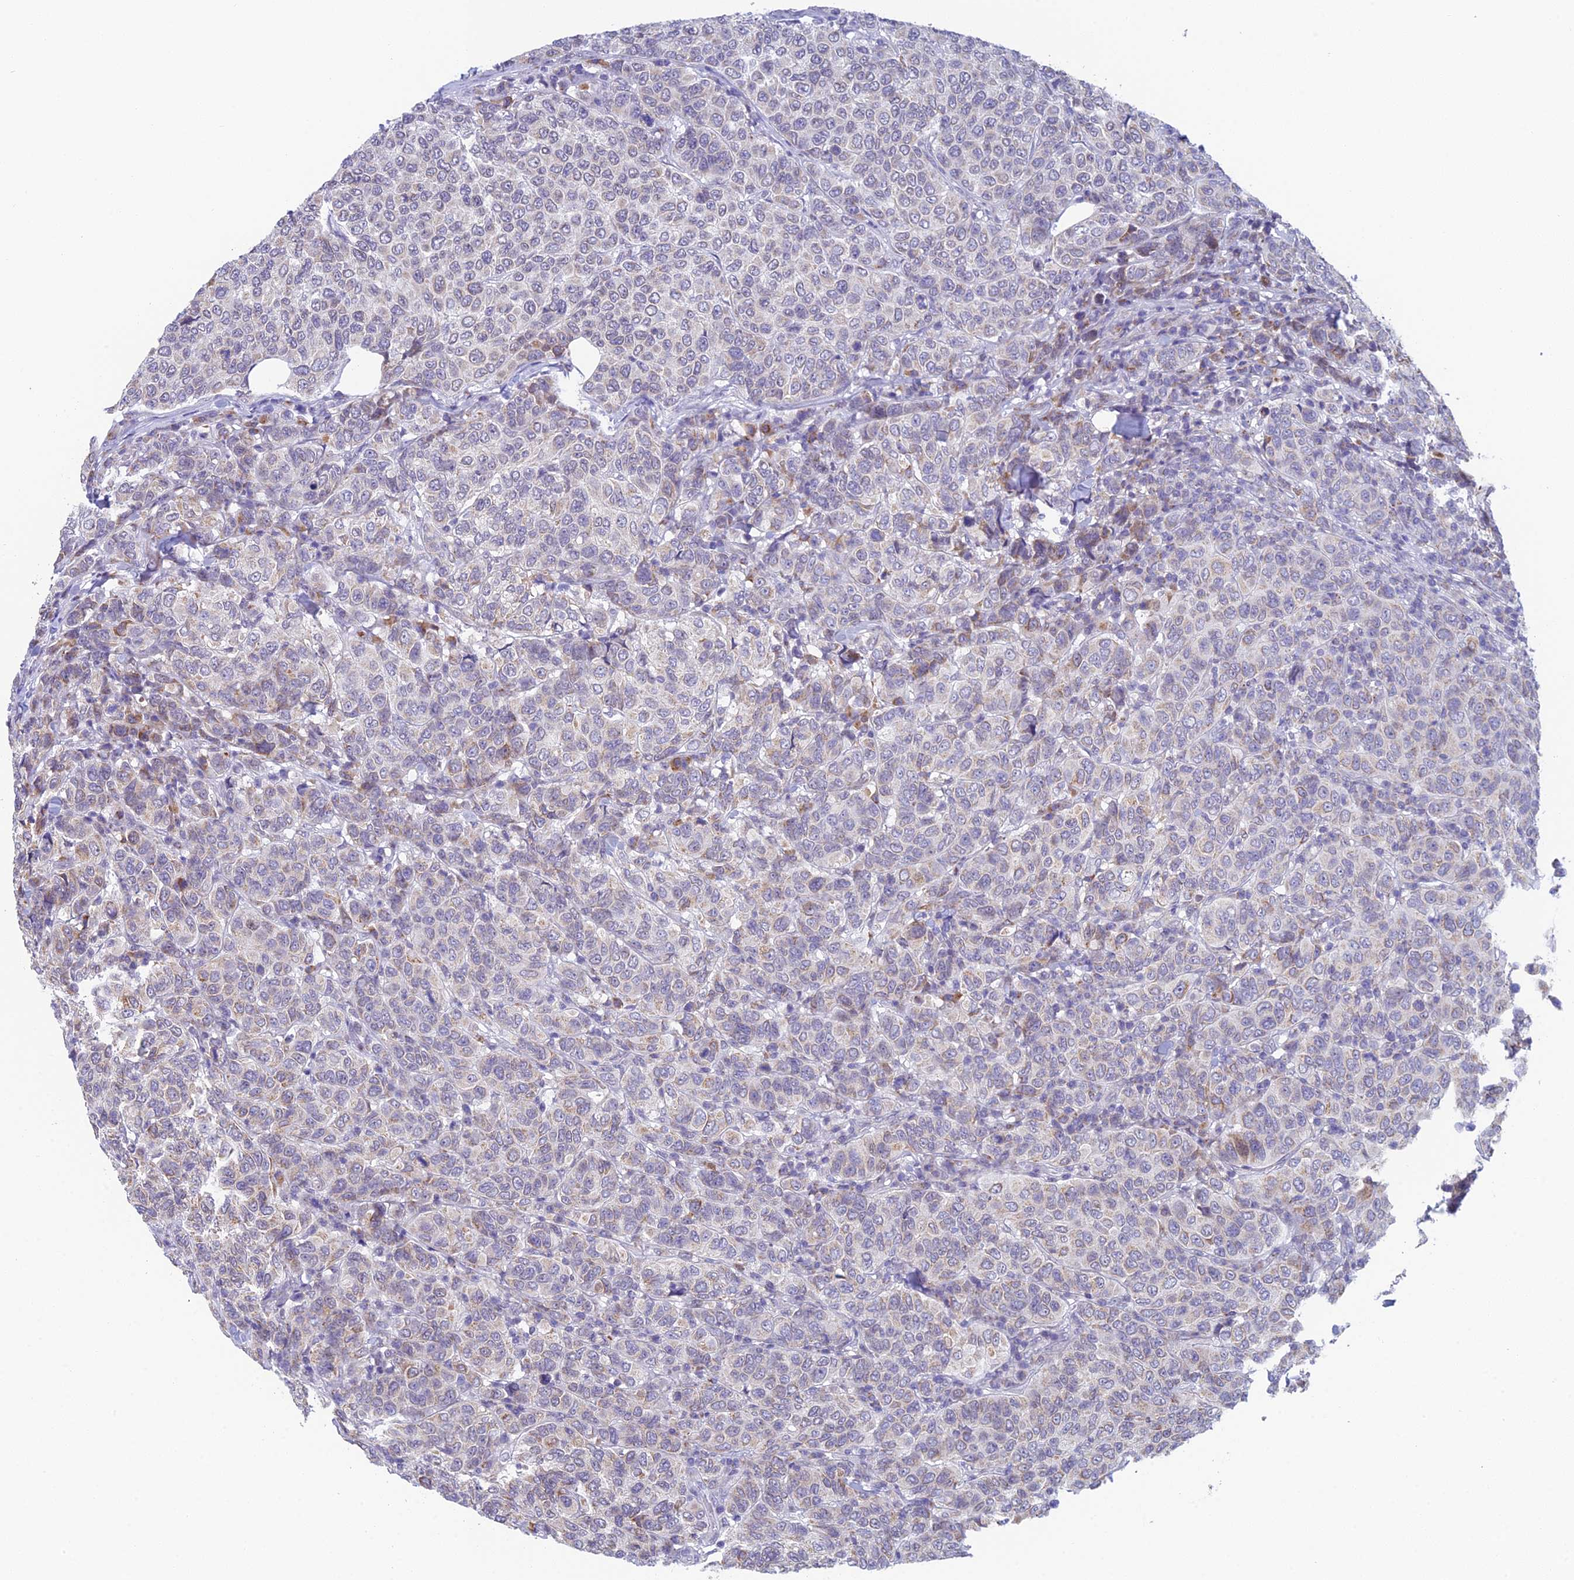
{"staining": {"intensity": "weak", "quantity": "<25%", "location": "cytoplasmic/membranous"}, "tissue": "breast cancer", "cell_type": "Tumor cells", "image_type": "cancer", "snomed": [{"axis": "morphology", "description": "Duct carcinoma"}, {"axis": "topography", "description": "Breast"}], "caption": "Micrograph shows no protein staining in tumor cells of intraductal carcinoma (breast) tissue.", "gene": "REXO5", "patient": {"sex": "female", "age": 55}}